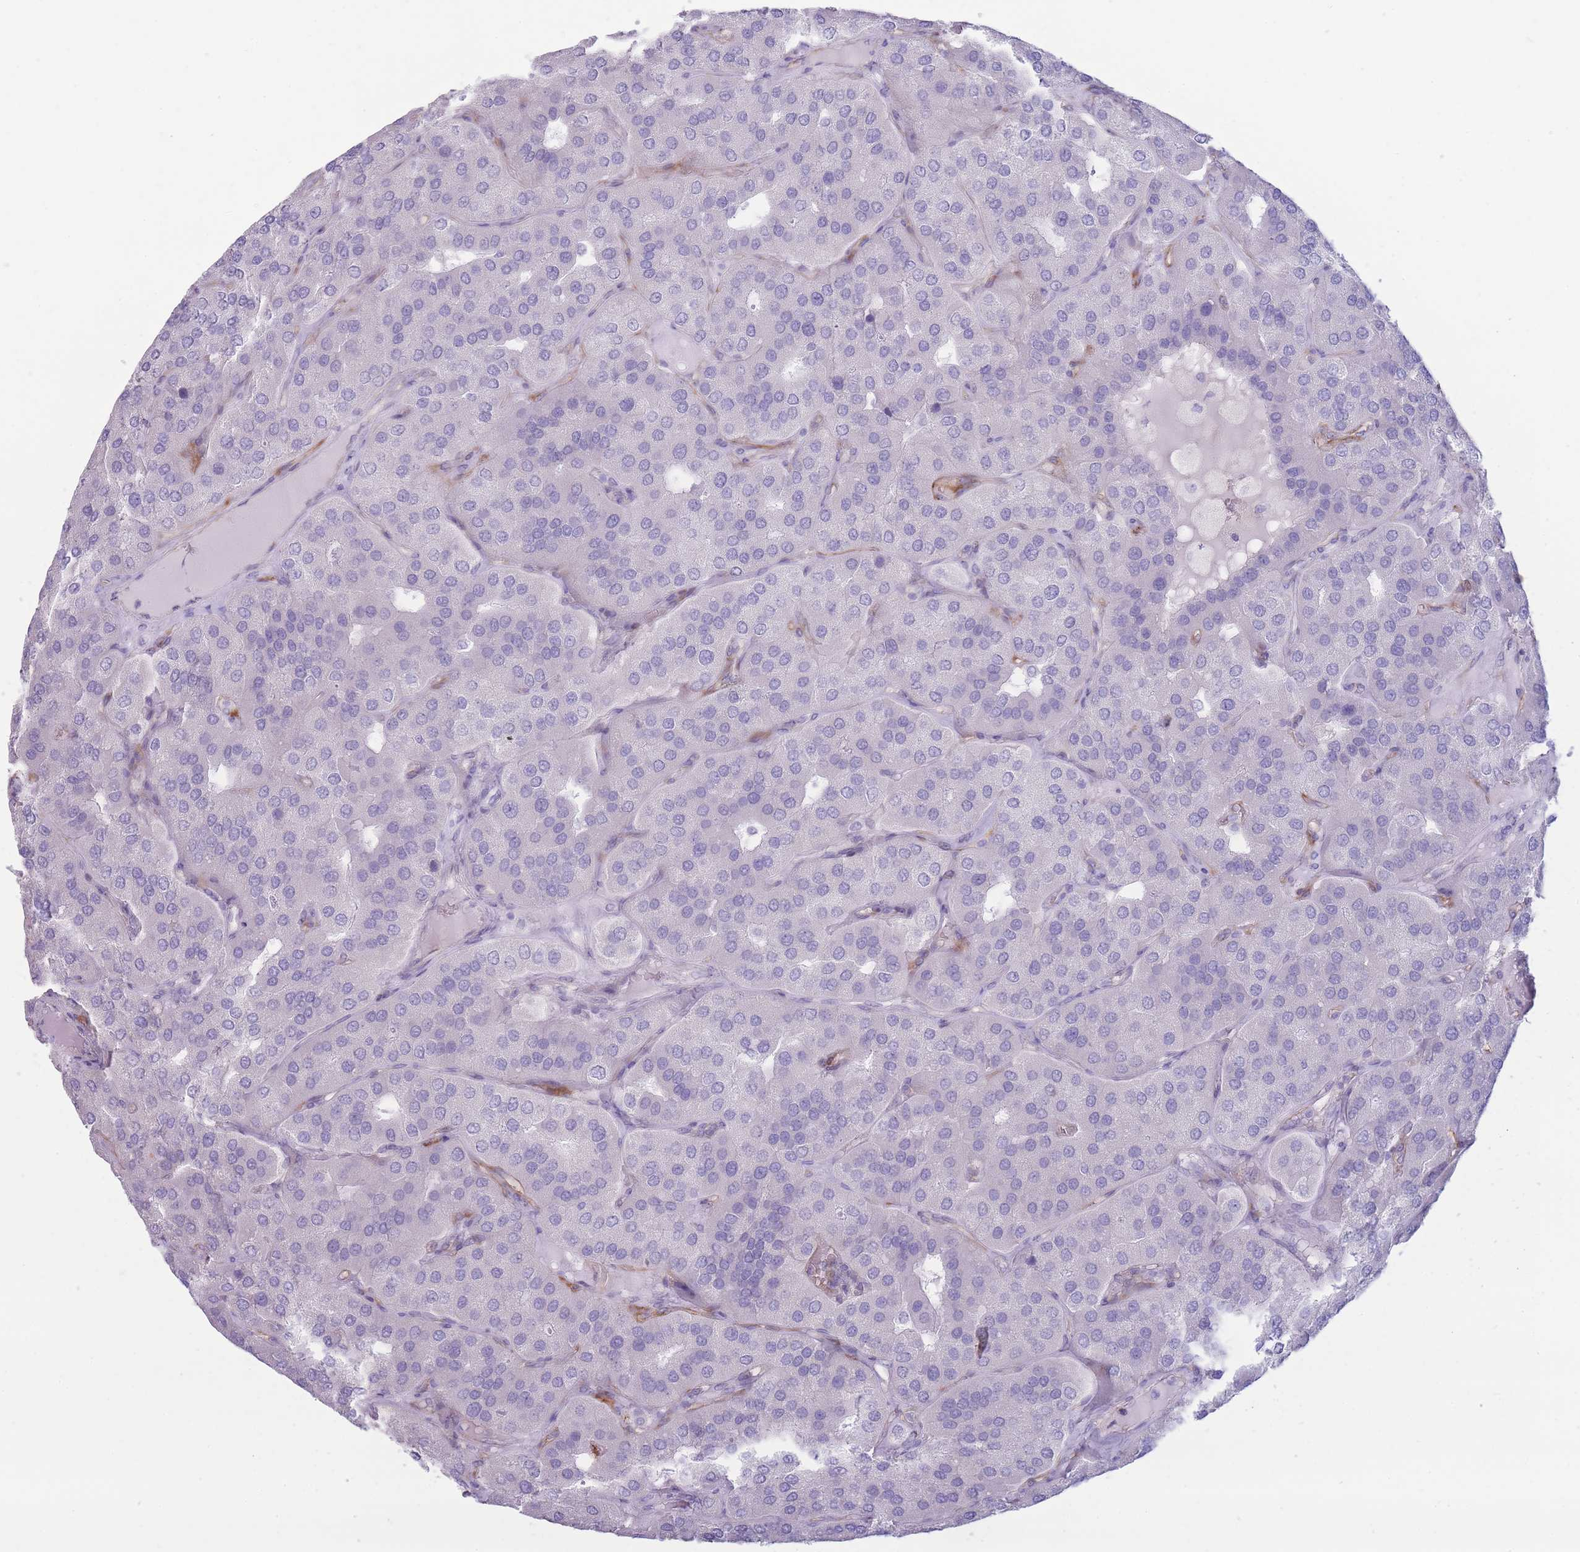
{"staining": {"intensity": "negative", "quantity": "none", "location": "none"}, "tissue": "parathyroid gland", "cell_type": "Glandular cells", "image_type": "normal", "snomed": [{"axis": "morphology", "description": "Normal tissue, NOS"}, {"axis": "morphology", "description": "Adenoma, NOS"}, {"axis": "topography", "description": "Parathyroid gland"}], "caption": "An immunohistochemistry (IHC) micrograph of normal parathyroid gland is shown. There is no staining in glandular cells of parathyroid gland.", "gene": "UTP14A", "patient": {"sex": "female", "age": 86}}